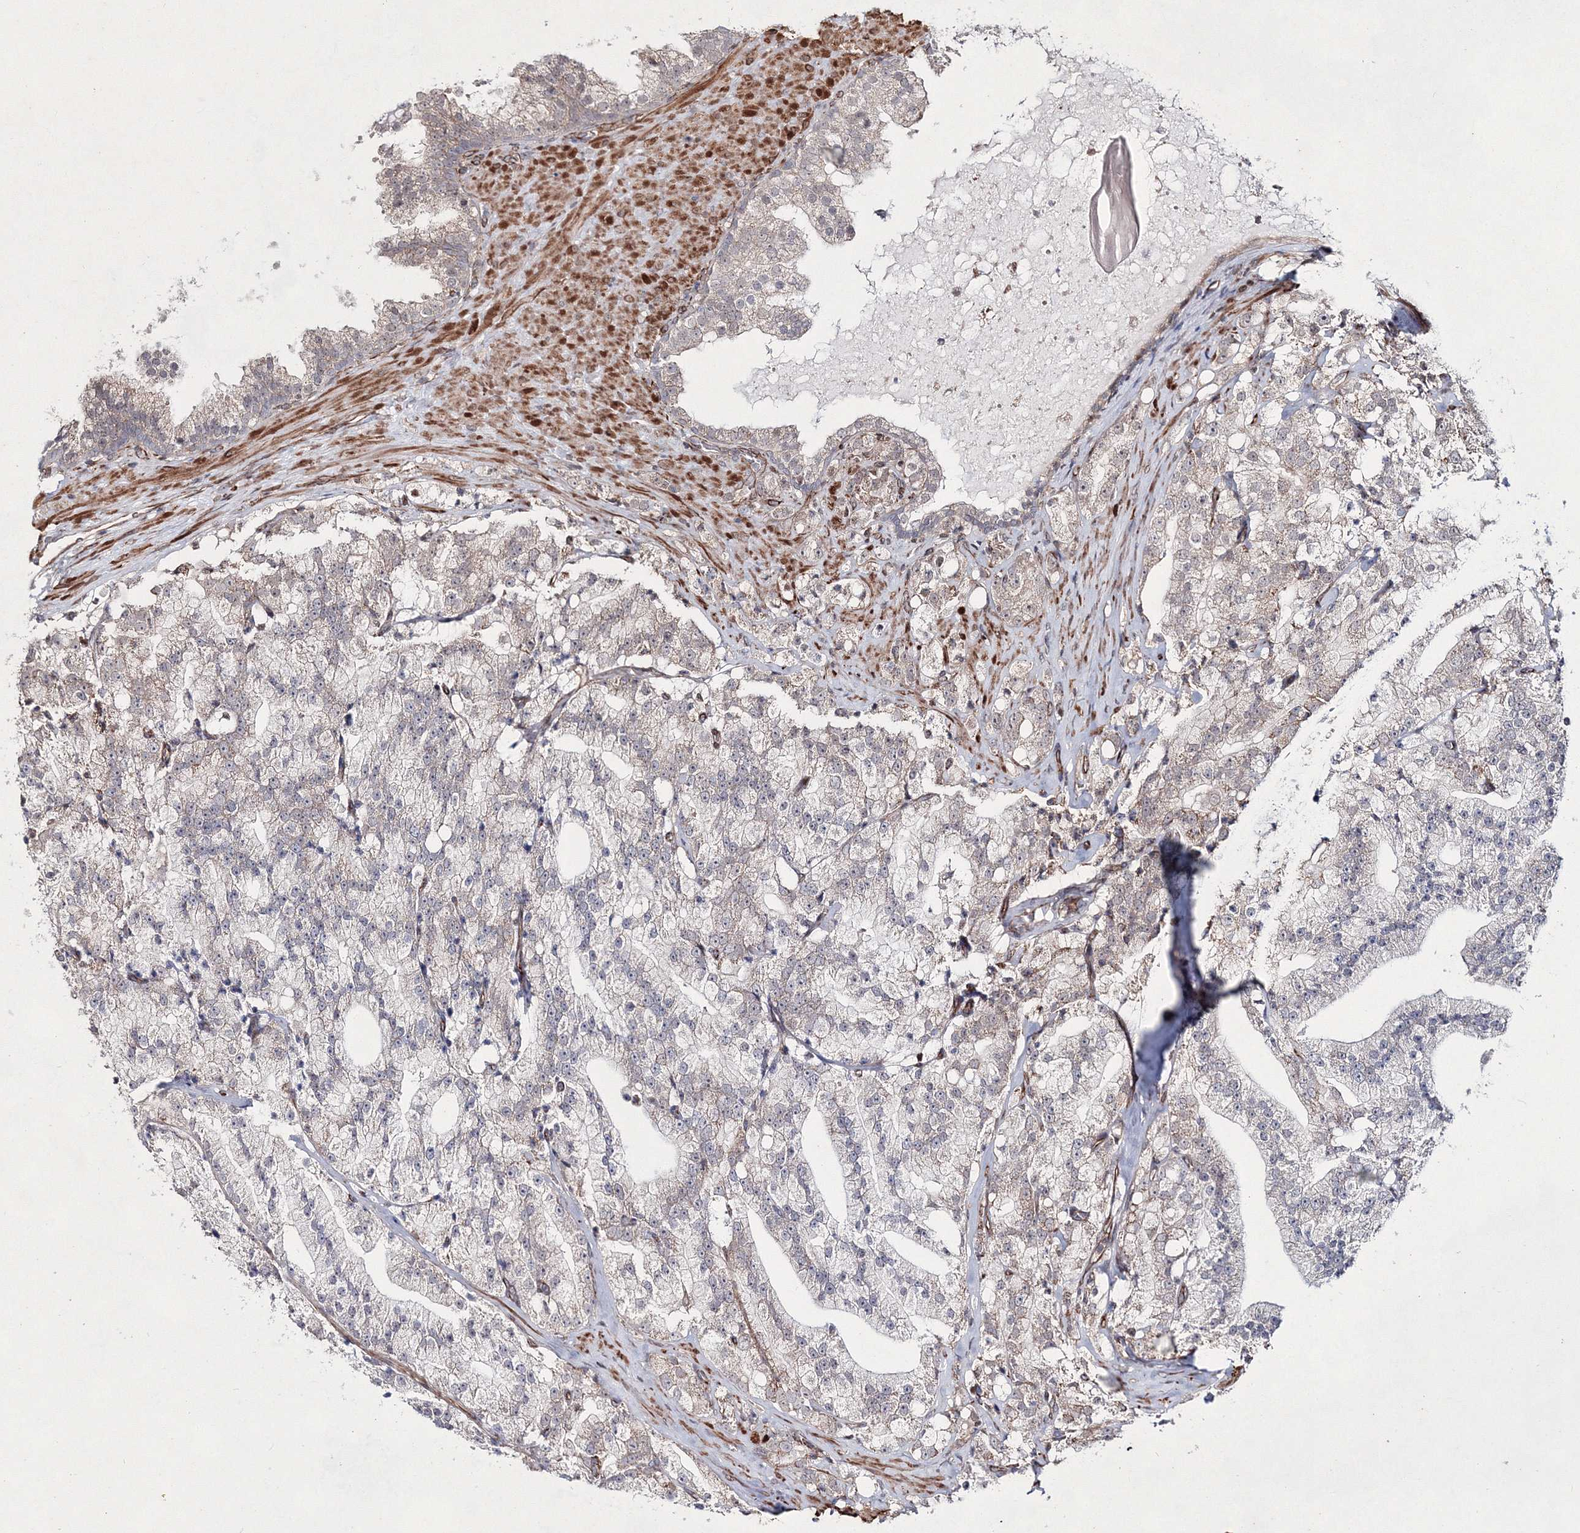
{"staining": {"intensity": "weak", "quantity": "<25%", "location": "cytoplasmic/membranous"}, "tissue": "prostate cancer", "cell_type": "Tumor cells", "image_type": "cancer", "snomed": [{"axis": "morphology", "description": "Adenocarcinoma, High grade"}, {"axis": "topography", "description": "Prostate"}], "caption": "Immunohistochemistry (IHC) image of neoplastic tissue: human prostate cancer (adenocarcinoma (high-grade)) stained with DAB reveals no significant protein positivity in tumor cells.", "gene": "SNIP1", "patient": {"sex": "male", "age": 64}}